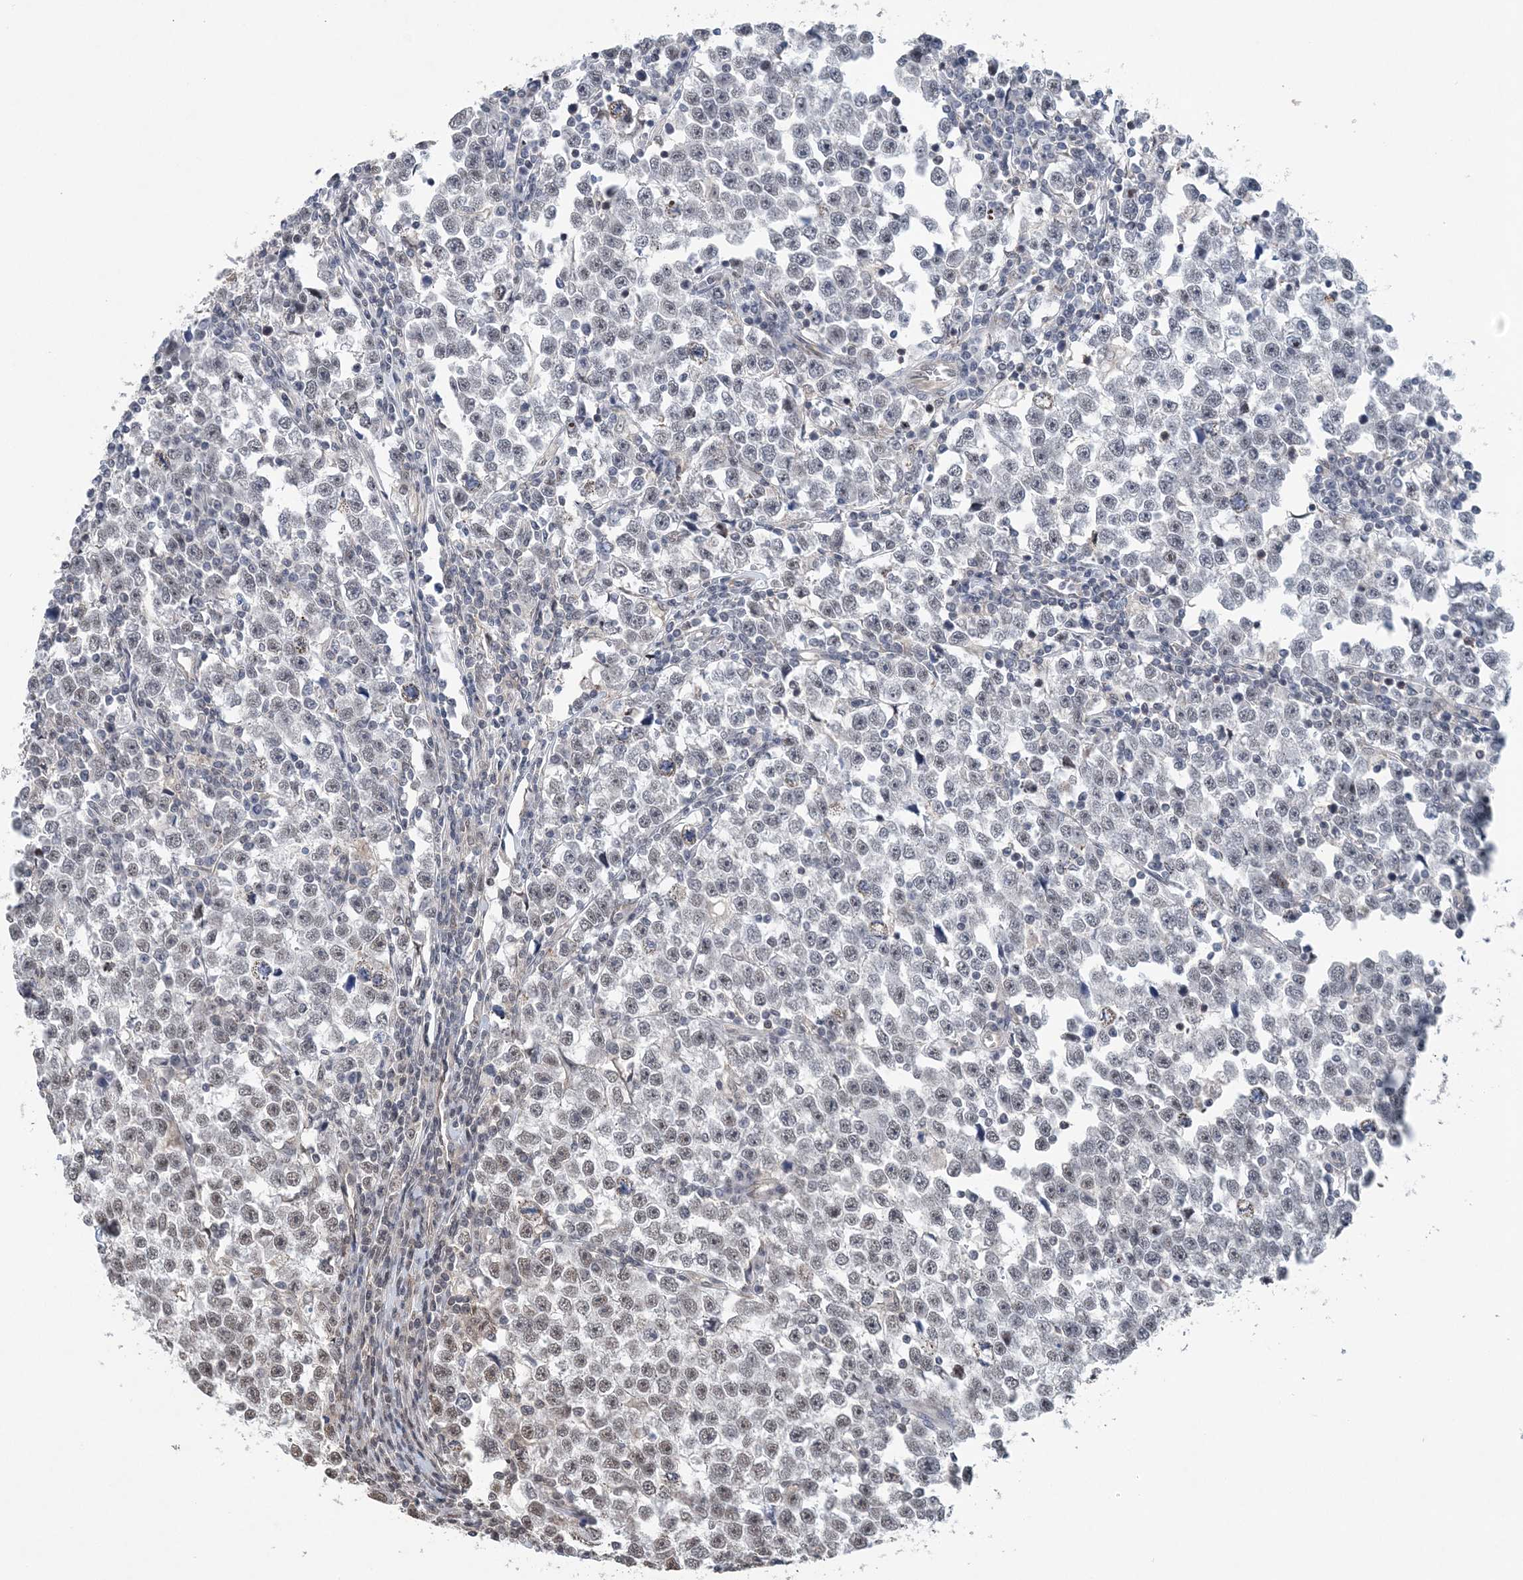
{"staining": {"intensity": "weak", "quantity": "25%-75%", "location": "nuclear"}, "tissue": "testis cancer", "cell_type": "Tumor cells", "image_type": "cancer", "snomed": [{"axis": "morphology", "description": "Normal tissue, NOS"}, {"axis": "morphology", "description": "Seminoma, NOS"}, {"axis": "topography", "description": "Testis"}], "caption": "Immunohistochemistry (IHC) photomicrograph of neoplastic tissue: testis seminoma stained using IHC displays low levels of weak protein expression localized specifically in the nuclear of tumor cells, appearing as a nuclear brown color.", "gene": "CCDC152", "patient": {"sex": "male", "age": 43}}